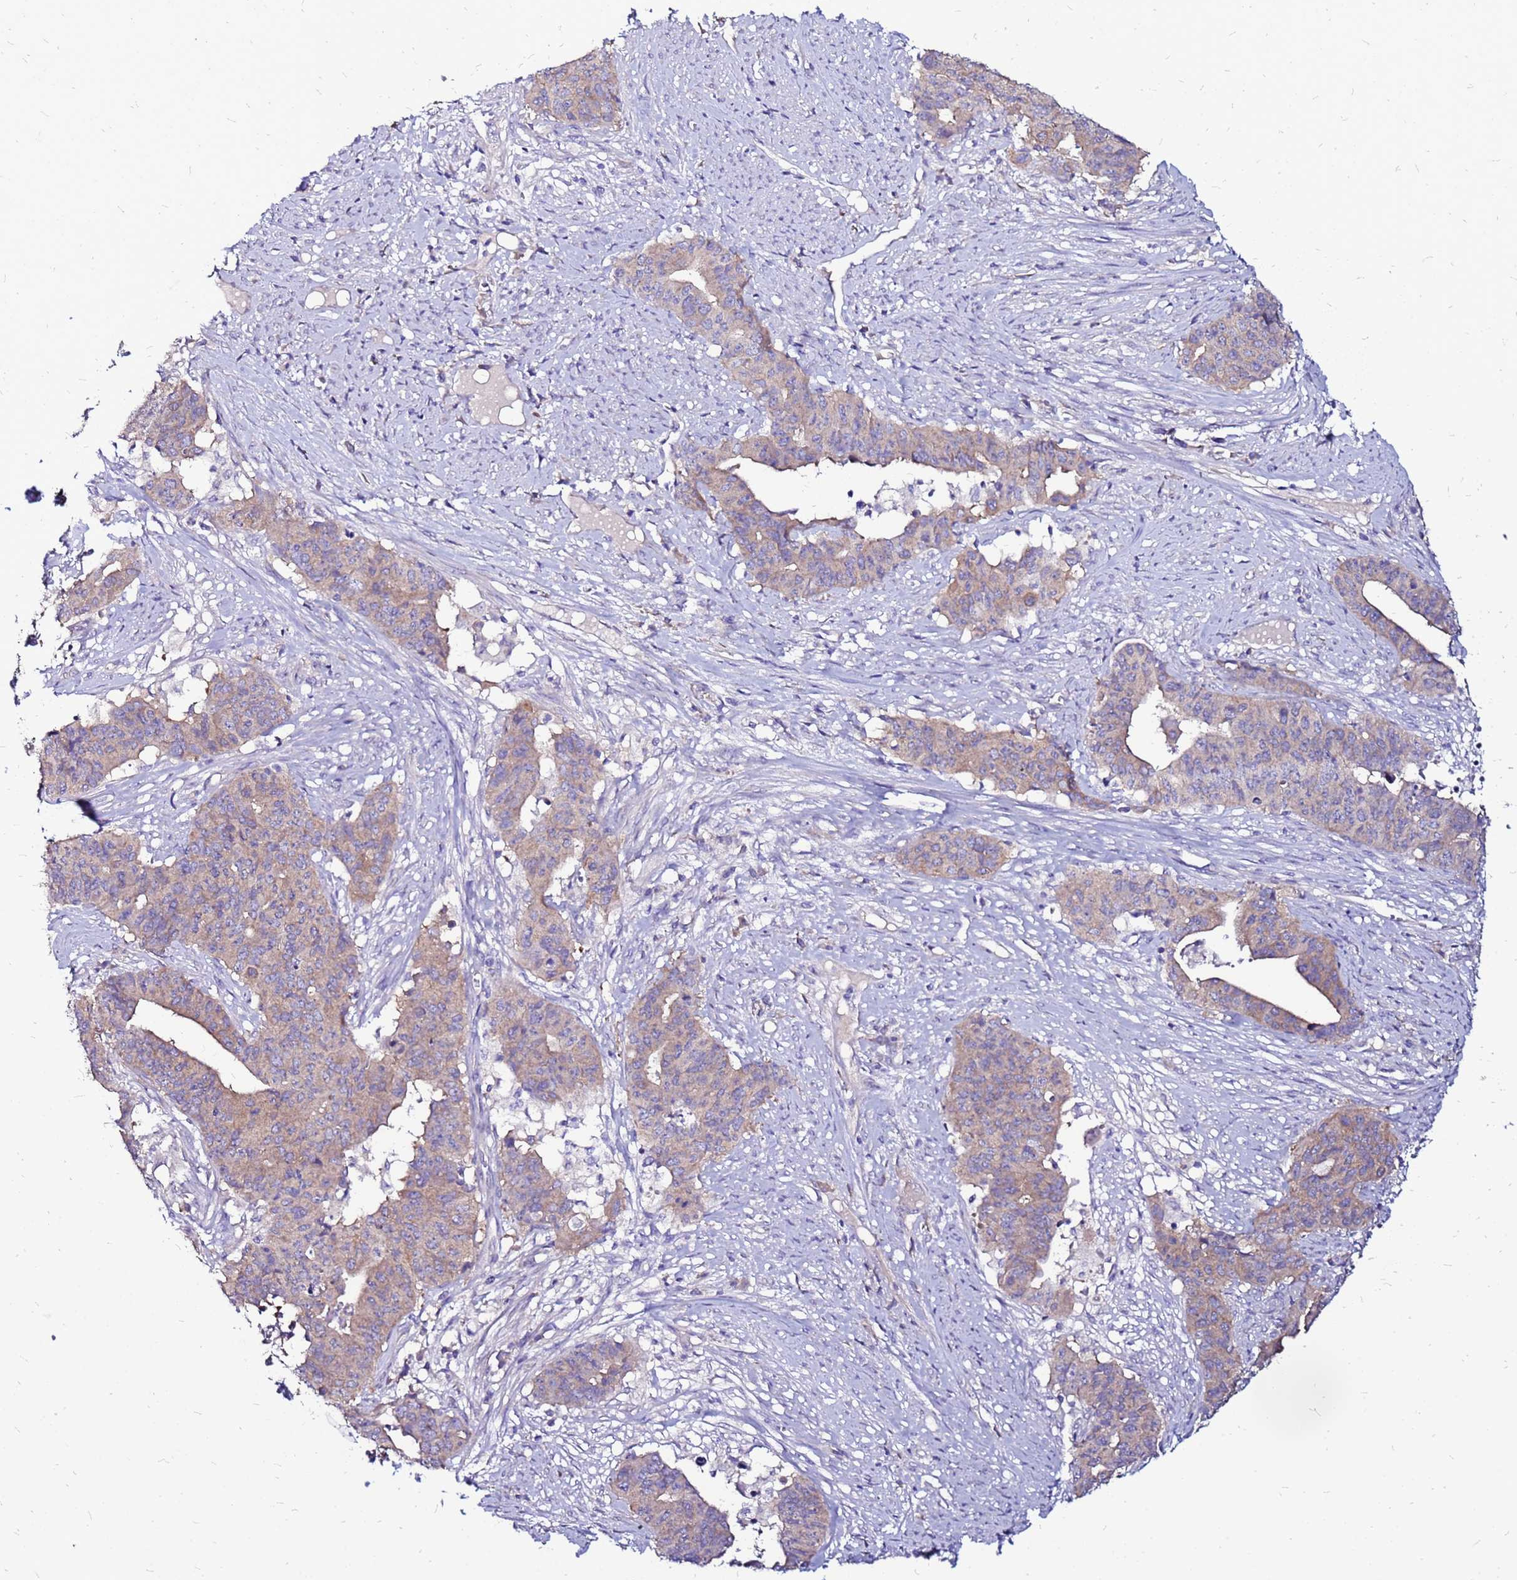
{"staining": {"intensity": "weak", "quantity": ">75%", "location": "cytoplasmic/membranous"}, "tissue": "endometrial cancer", "cell_type": "Tumor cells", "image_type": "cancer", "snomed": [{"axis": "morphology", "description": "Adenocarcinoma, NOS"}, {"axis": "topography", "description": "Endometrium"}], "caption": "This photomicrograph exhibits immunohistochemistry (IHC) staining of endometrial cancer, with low weak cytoplasmic/membranous positivity in approximately >75% of tumor cells.", "gene": "ARHGEF5", "patient": {"sex": "female", "age": 59}}